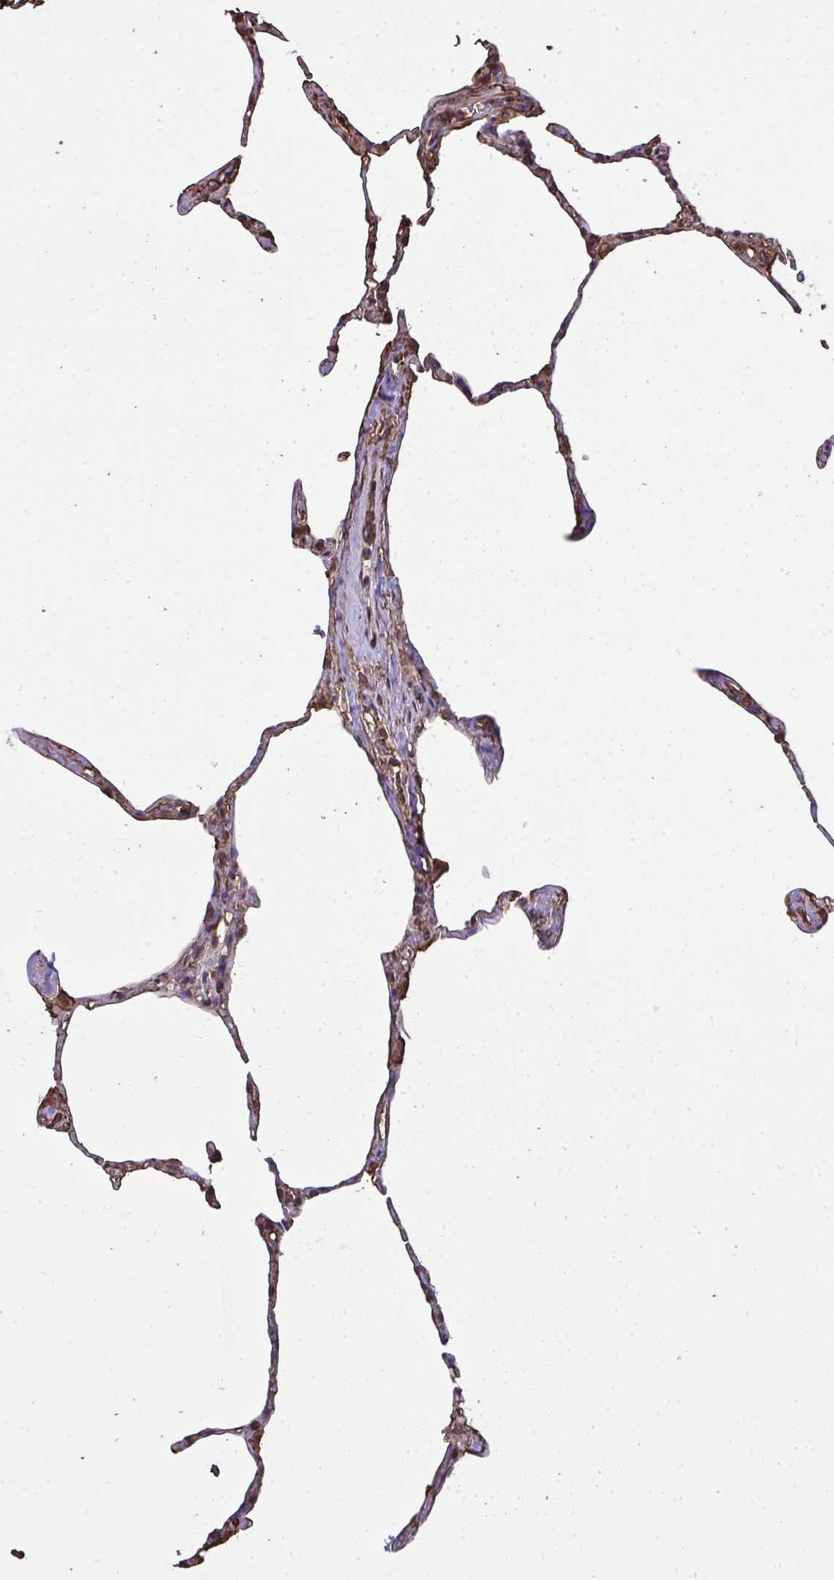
{"staining": {"intensity": "weak", "quantity": "25%-75%", "location": "cytoplasmic/membranous"}, "tissue": "lung", "cell_type": "Alveolar cells", "image_type": "normal", "snomed": [{"axis": "morphology", "description": "Normal tissue, NOS"}, {"axis": "topography", "description": "Lung"}], "caption": "IHC of unremarkable human lung reveals low levels of weak cytoplasmic/membranous expression in about 25%-75% of alveolar cells. (DAB = brown stain, brightfield microscopy at high magnification).", "gene": "ANXA5", "patient": {"sex": "male", "age": 65}}